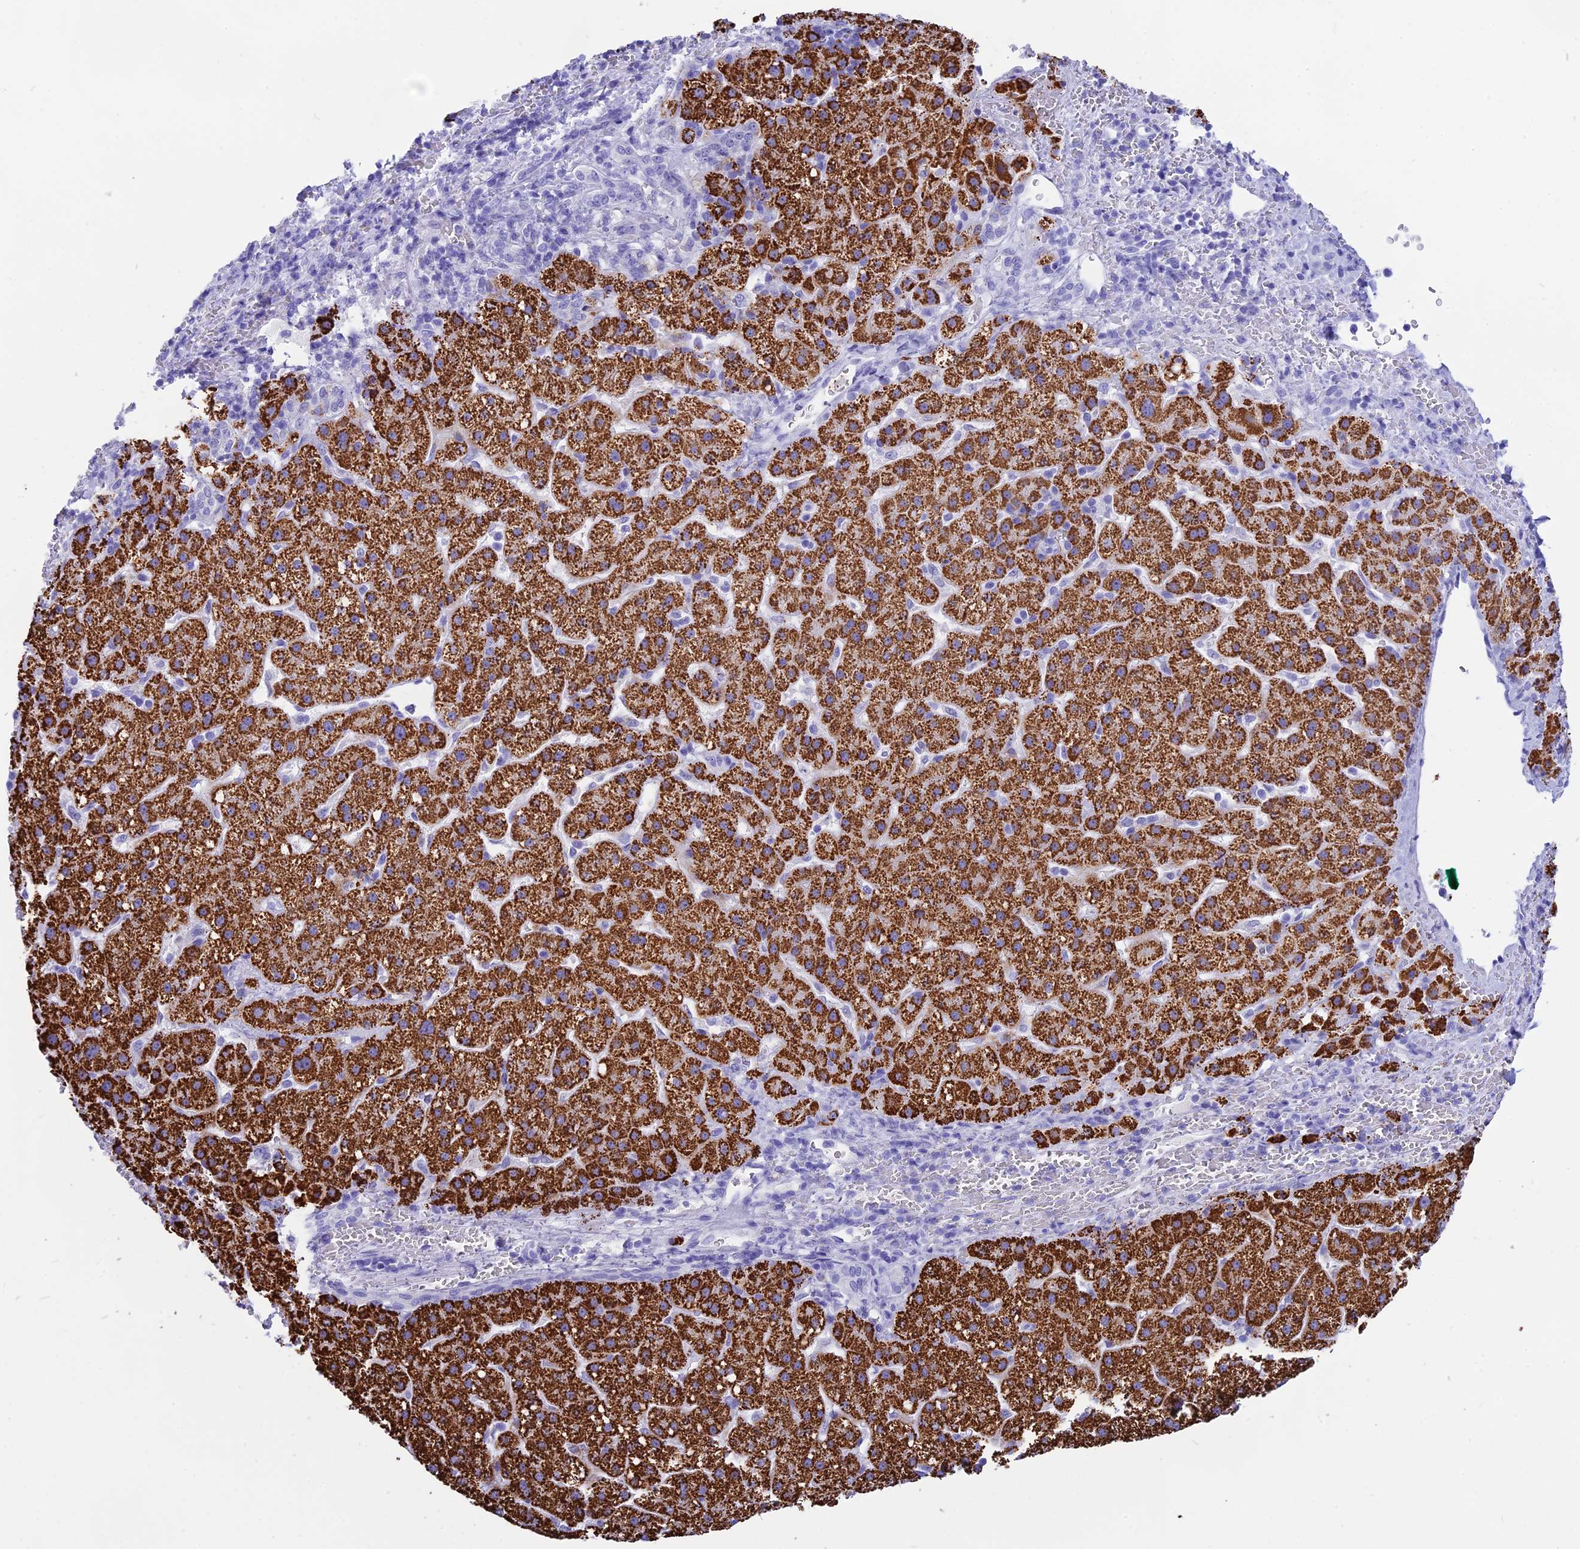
{"staining": {"intensity": "strong", "quantity": ">75%", "location": "cytoplasmic/membranous"}, "tissue": "liver cancer", "cell_type": "Tumor cells", "image_type": "cancer", "snomed": [{"axis": "morphology", "description": "Carcinoma, Hepatocellular, NOS"}, {"axis": "topography", "description": "Liver"}], "caption": "A brown stain highlights strong cytoplasmic/membranous positivity of a protein in liver cancer tumor cells.", "gene": "ISCA1", "patient": {"sex": "male", "age": 57}}